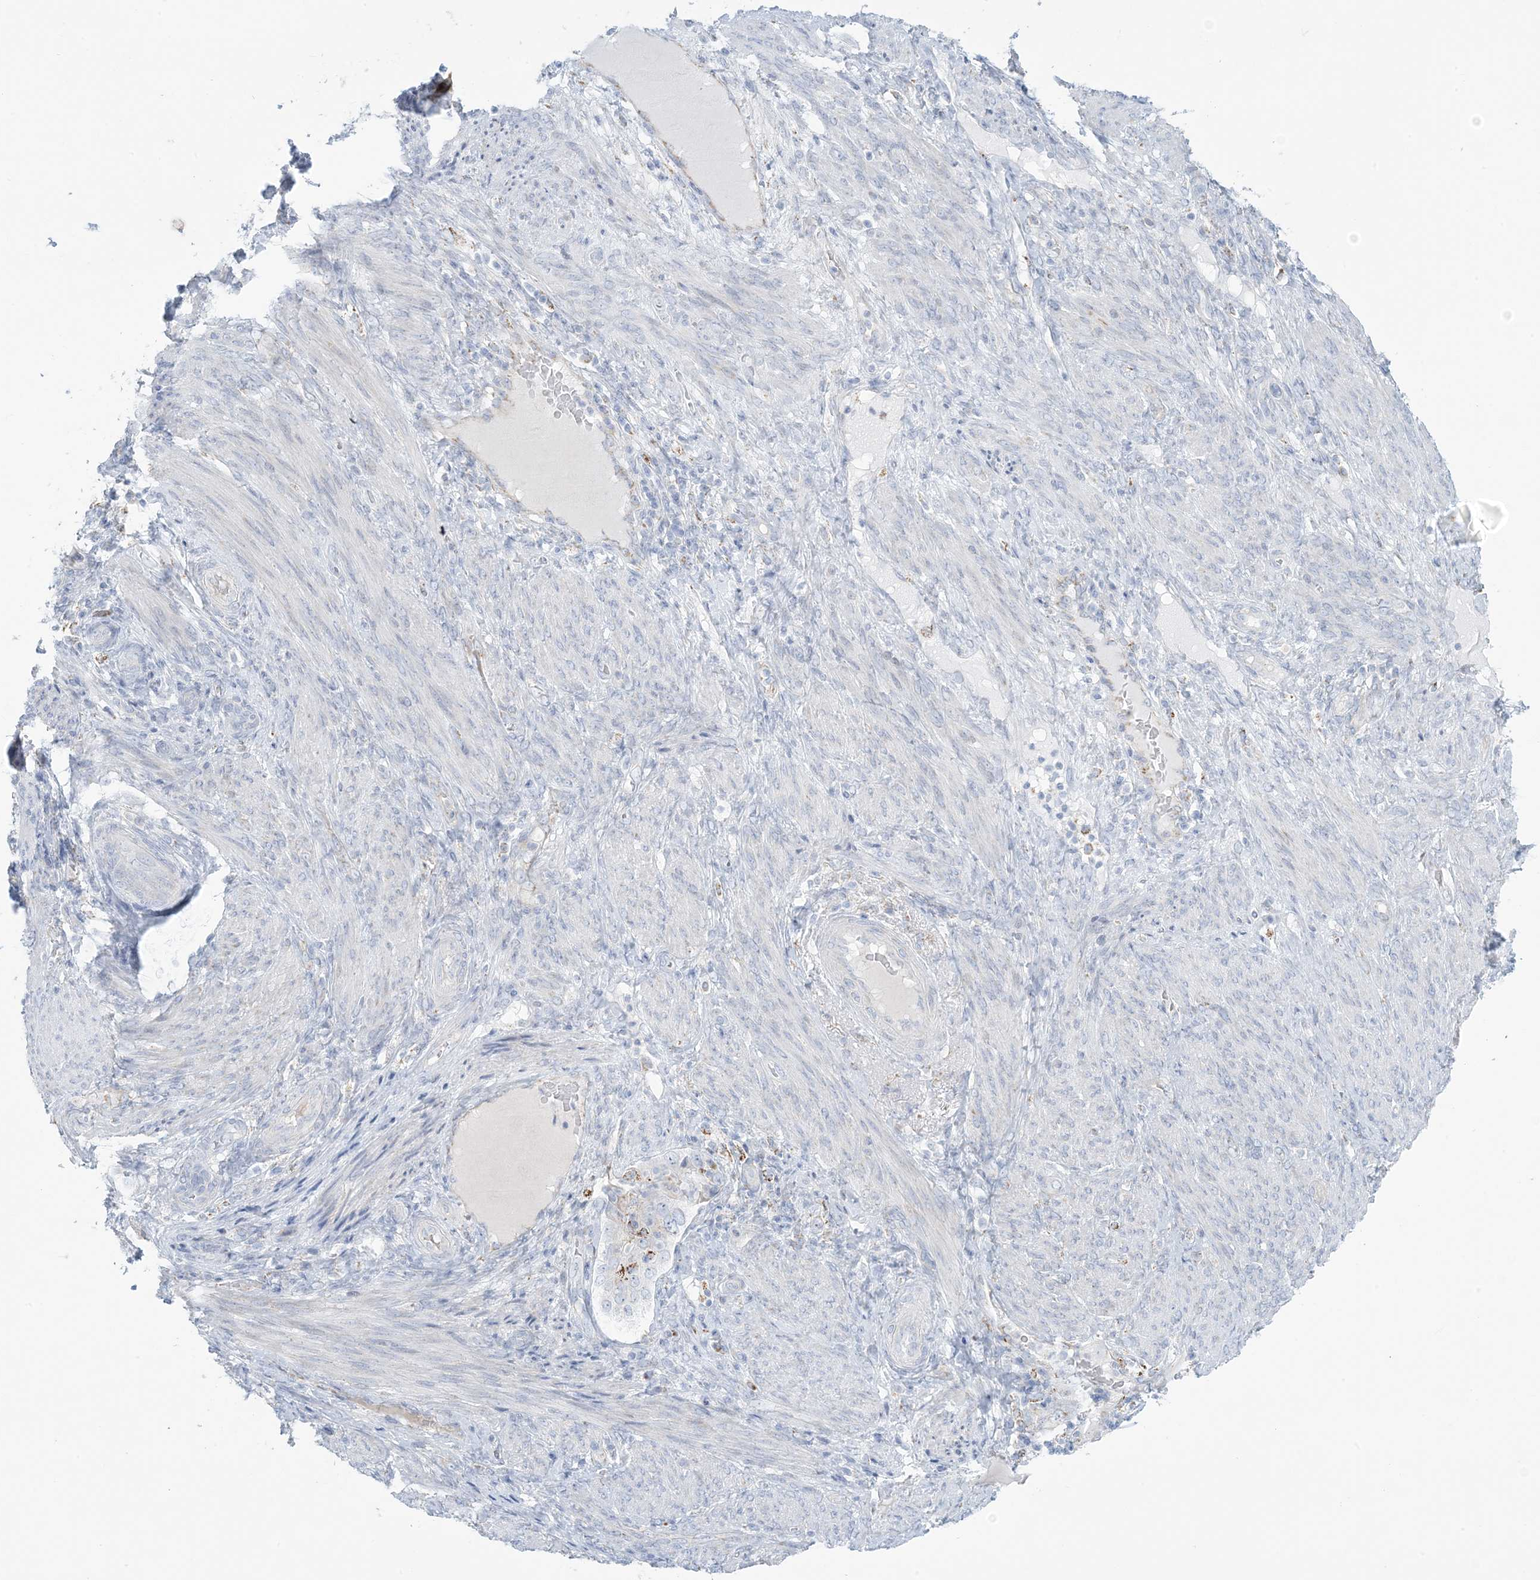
{"staining": {"intensity": "negative", "quantity": "none", "location": "none"}, "tissue": "endometrial cancer", "cell_type": "Tumor cells", "image_type": "cancer", "snomed": [{"axis": "morphology", "description": "Adenocarcinoma, NOS"}, {"axis": "topography", "description": "Endometrium"}], "caption": "Immunohistochemistry of human endometrial cancer (adenocarcinoma) demonstrates no expression in tumor cells.", "gene": "ZDHHC4", "patient": {"sex": "female", "age": 85}}